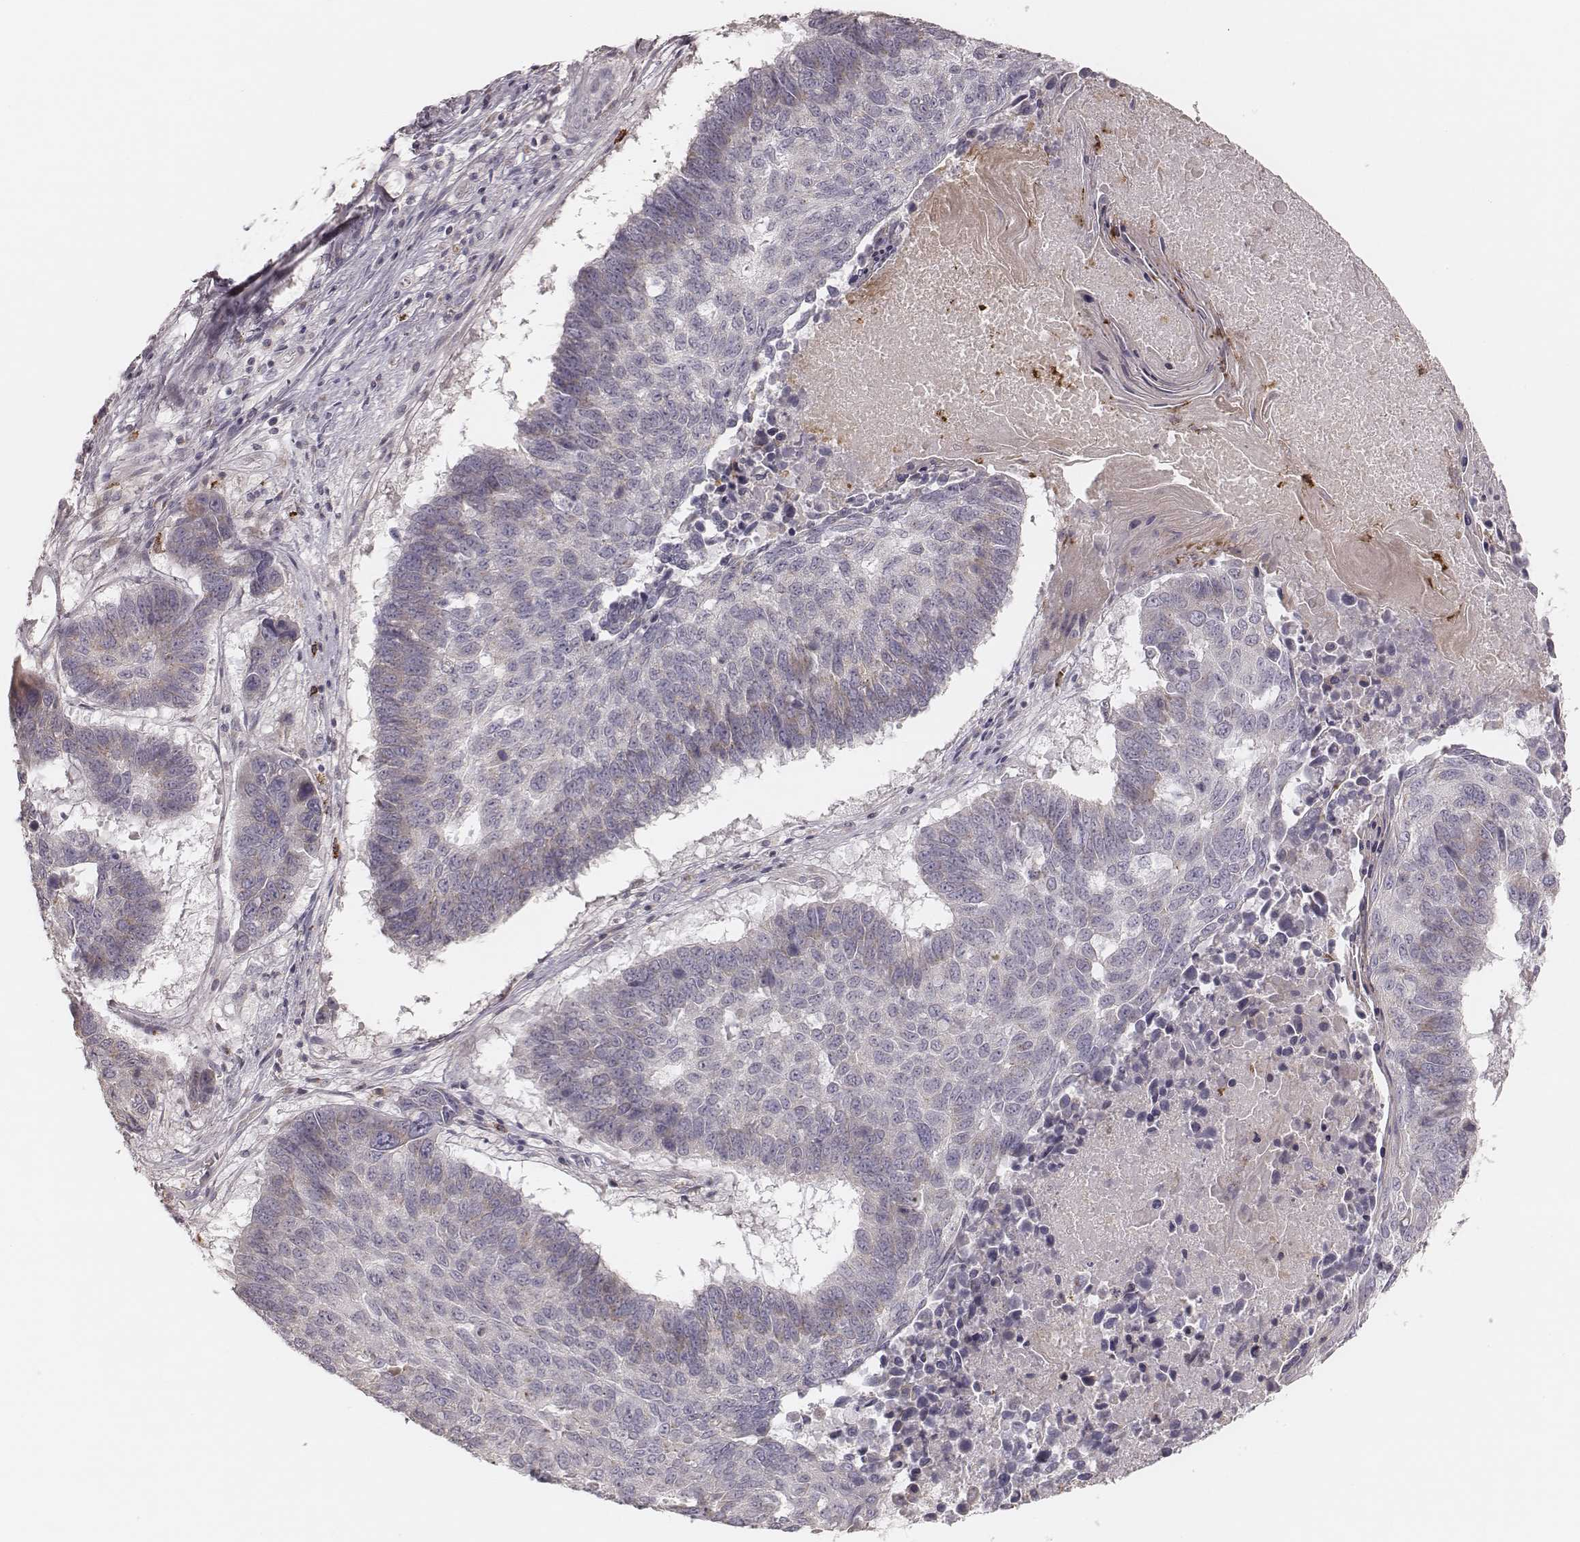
{"staining": {"intensity": "weak", "quantity": "<25%", "location": "cytoplasmic/membranous"}, "tissue": "lung cancer", "cell_type": "Tumor cells", "image_type": "cancer", "snomed": [{"axis": "morphology", "description": "Squamous cell carcinoma, NOS"}, {"axis": "topography", "description": "Lung"}], "caption": "This is a image of IHC staining of squamous cell carcinoma (lung), which shows no positivity in tumor cells.", "gene": "ABCA7", "patient": {"sex": "male", "age": 73}}